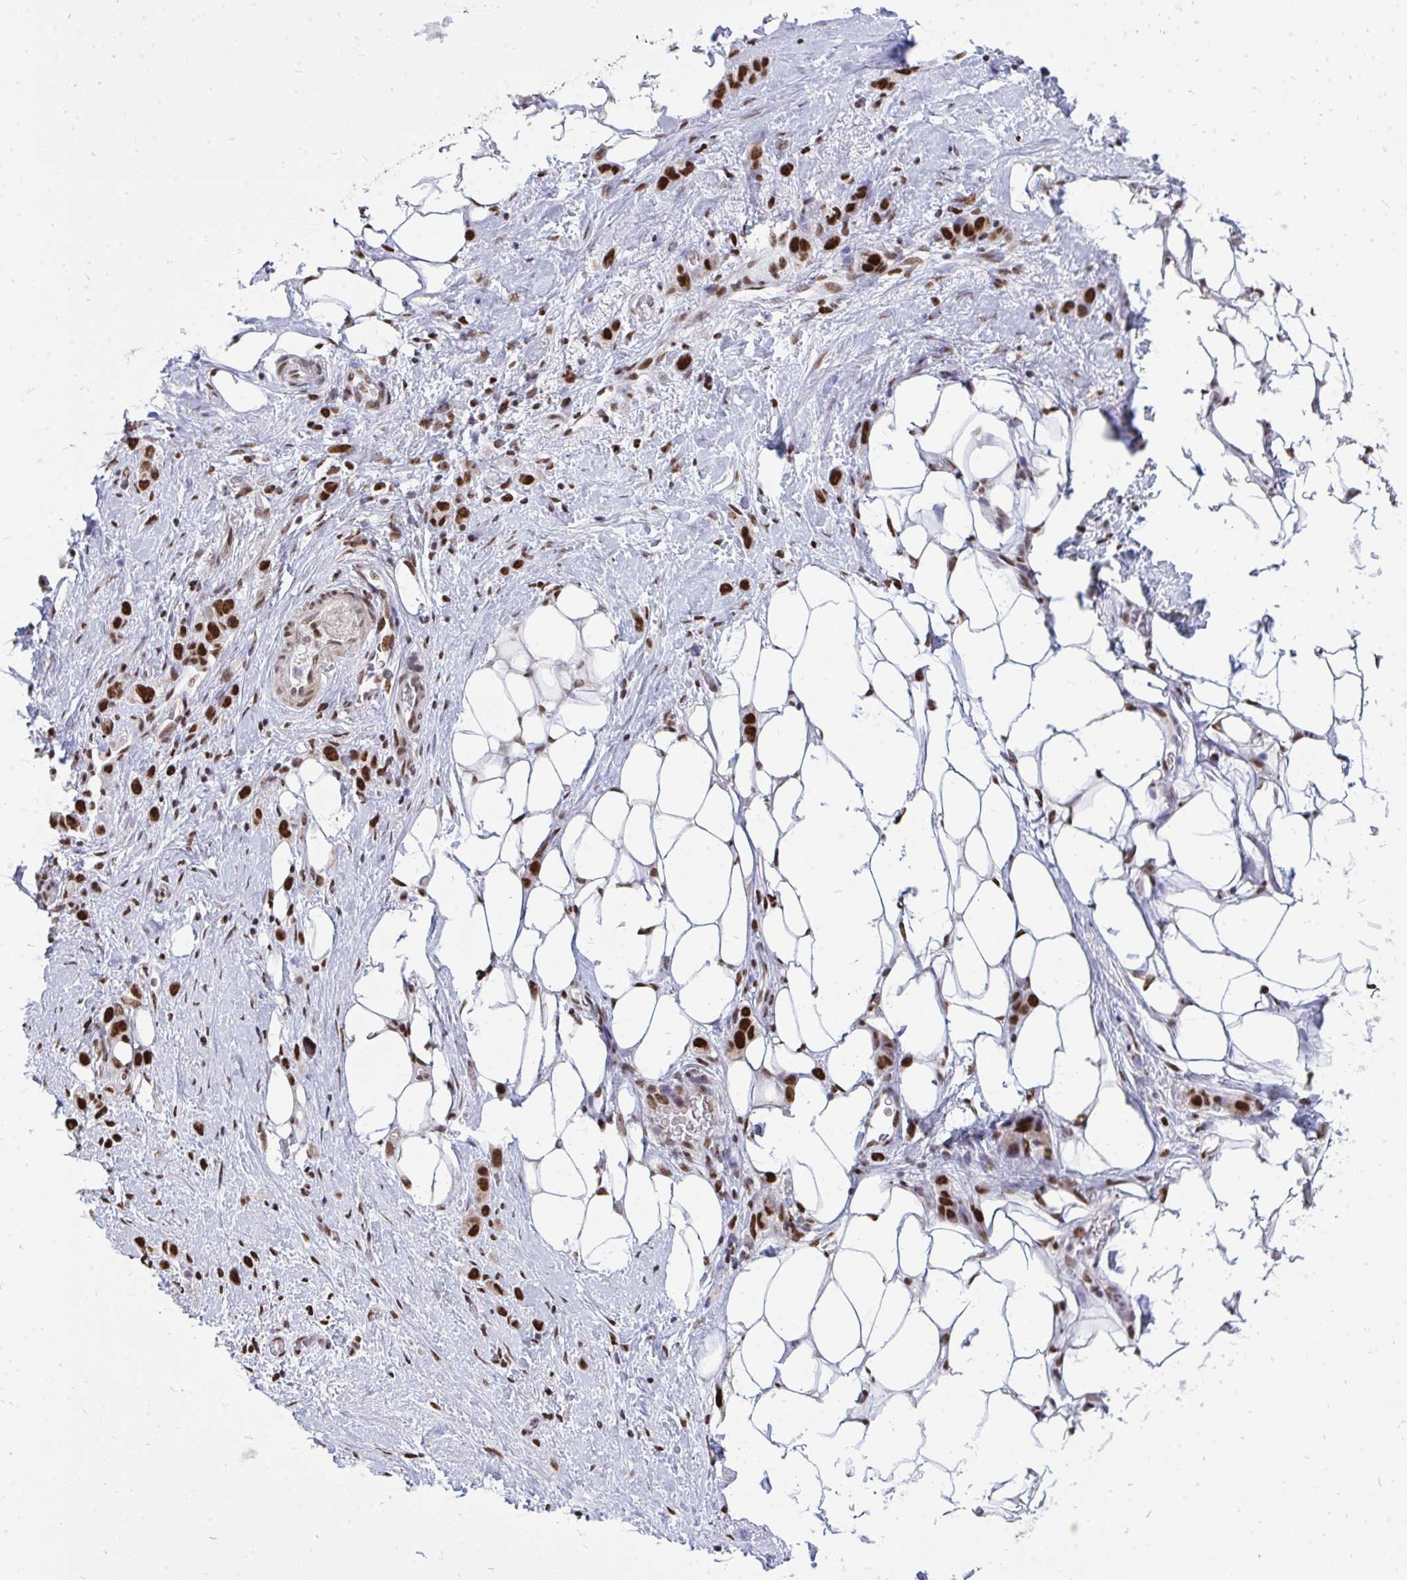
{"staining": {"intensity": "strong", "quantity": ">75%", "location": "nuclear"}, "tissue": "stomach cancer", "cell_type": "Tumor cells", "image_type": "cancer", "snomed": [{"axis": "morphology", "description": "Adenocarcinoma, NOS"}, {"axis": "topography", "description": "Stomach"}], "caption": "Protein analysis of adenocarcinoma (stomach) tissue shows strong nuclear expression in about >75% of tumor cells. (brown staining indicates protein expression, while blue staining denotes nuclei).", "gene": "TBL1Y", "patient": {"sex": "female", "age": 65}}